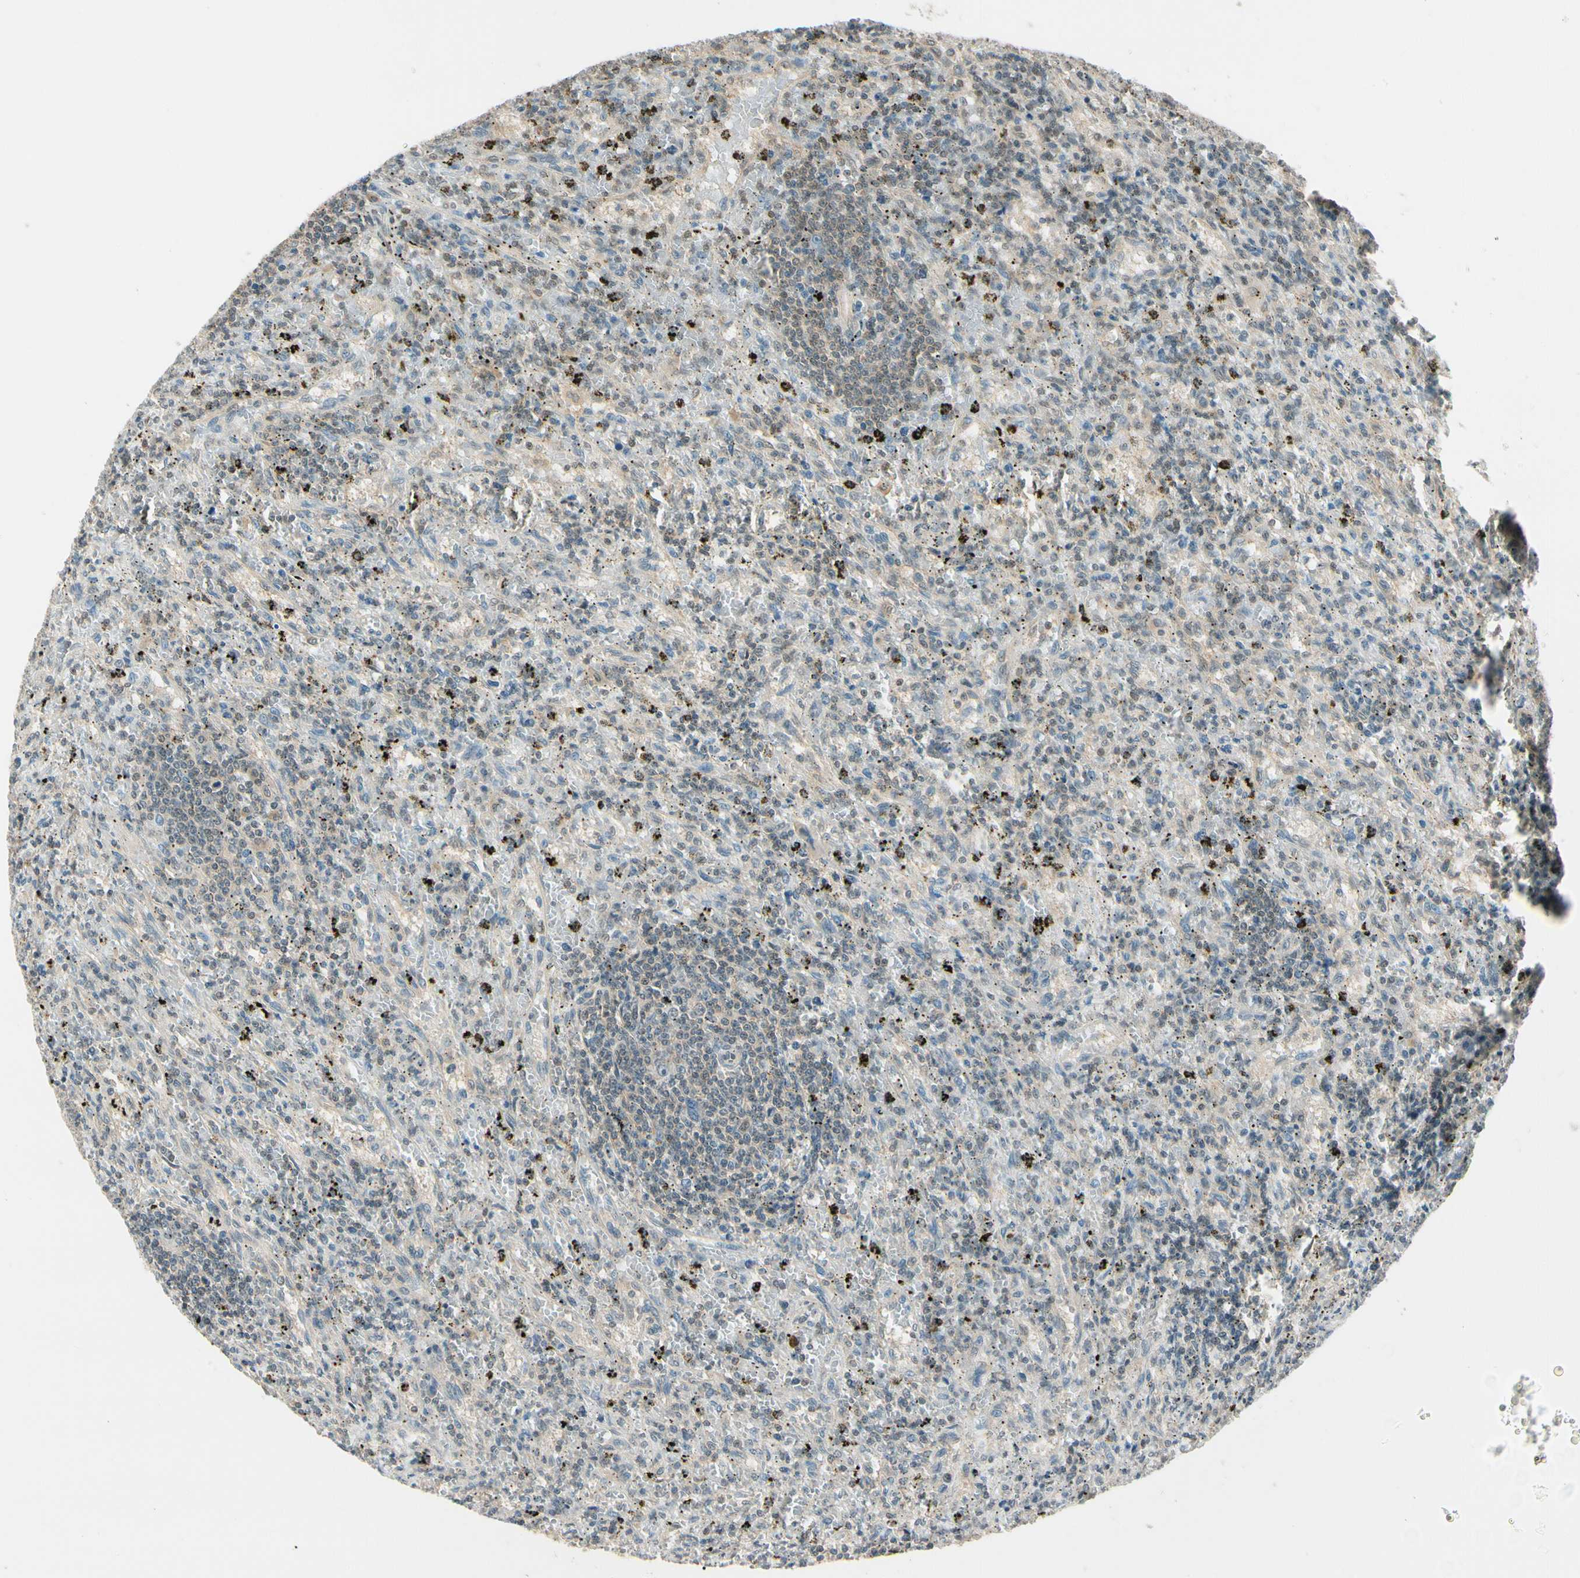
{"staining": {"intensity": "weak", "quantity": "<25%", "location": "cytoplasmic/membranous,nuclear"}, "tissue": "lymphoma", "cell_type": "Tumor cells", "image_type": "cancer", "snomed": [{"axis": "morphology", "description": "Malignant lymphoma, non-Hodgkin's type, Low grade"}, {"axis": "topography", "description": "Spleen"}], "caption": "The image reveals no staining of tumor cells in lymphoma.", "gene": "ZSCAN12", "patient": {"sex": "male", "age": 76}}